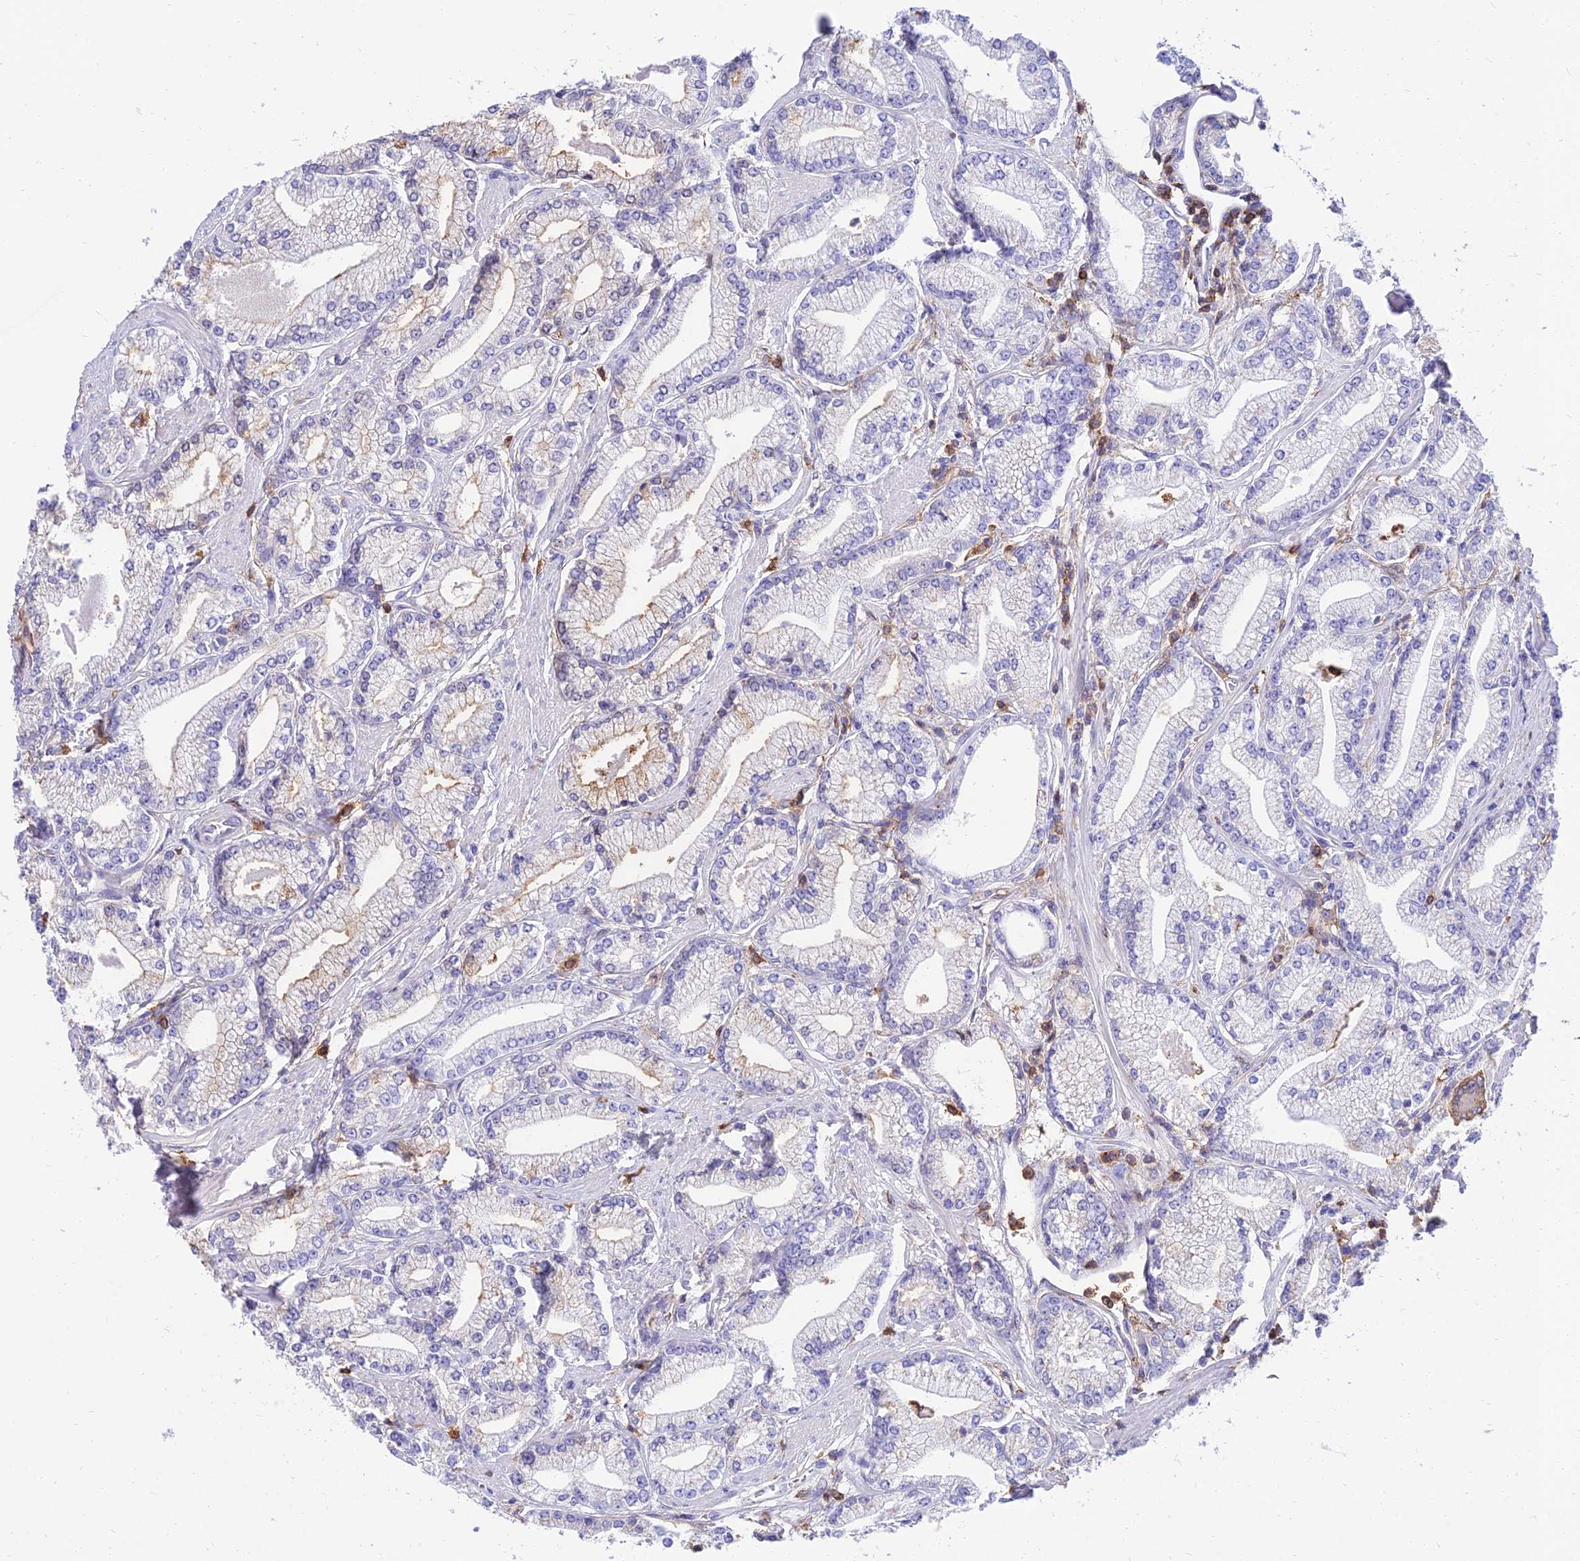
{"staining": {"intensity": "negative", "quantity": "none", "location": "none"}, "tissue": "prostate cancer", "cell_type": "Tumor cells", "image_type": "cancer", "snomed": [{"axis": "morphology", "description": "Adenocarcinoma, High grade"}, {"axis": "topography", "description": "Prostate"}], "caption": "This micrograph is of prostate cancer stained with immunohistochemistry to label a protein in brown with the nuclei are counter-stained blue. There is no expression in tumor cells.", "gene": "SREK1IP1", "patient": {"sex": "male", "age": 67}}